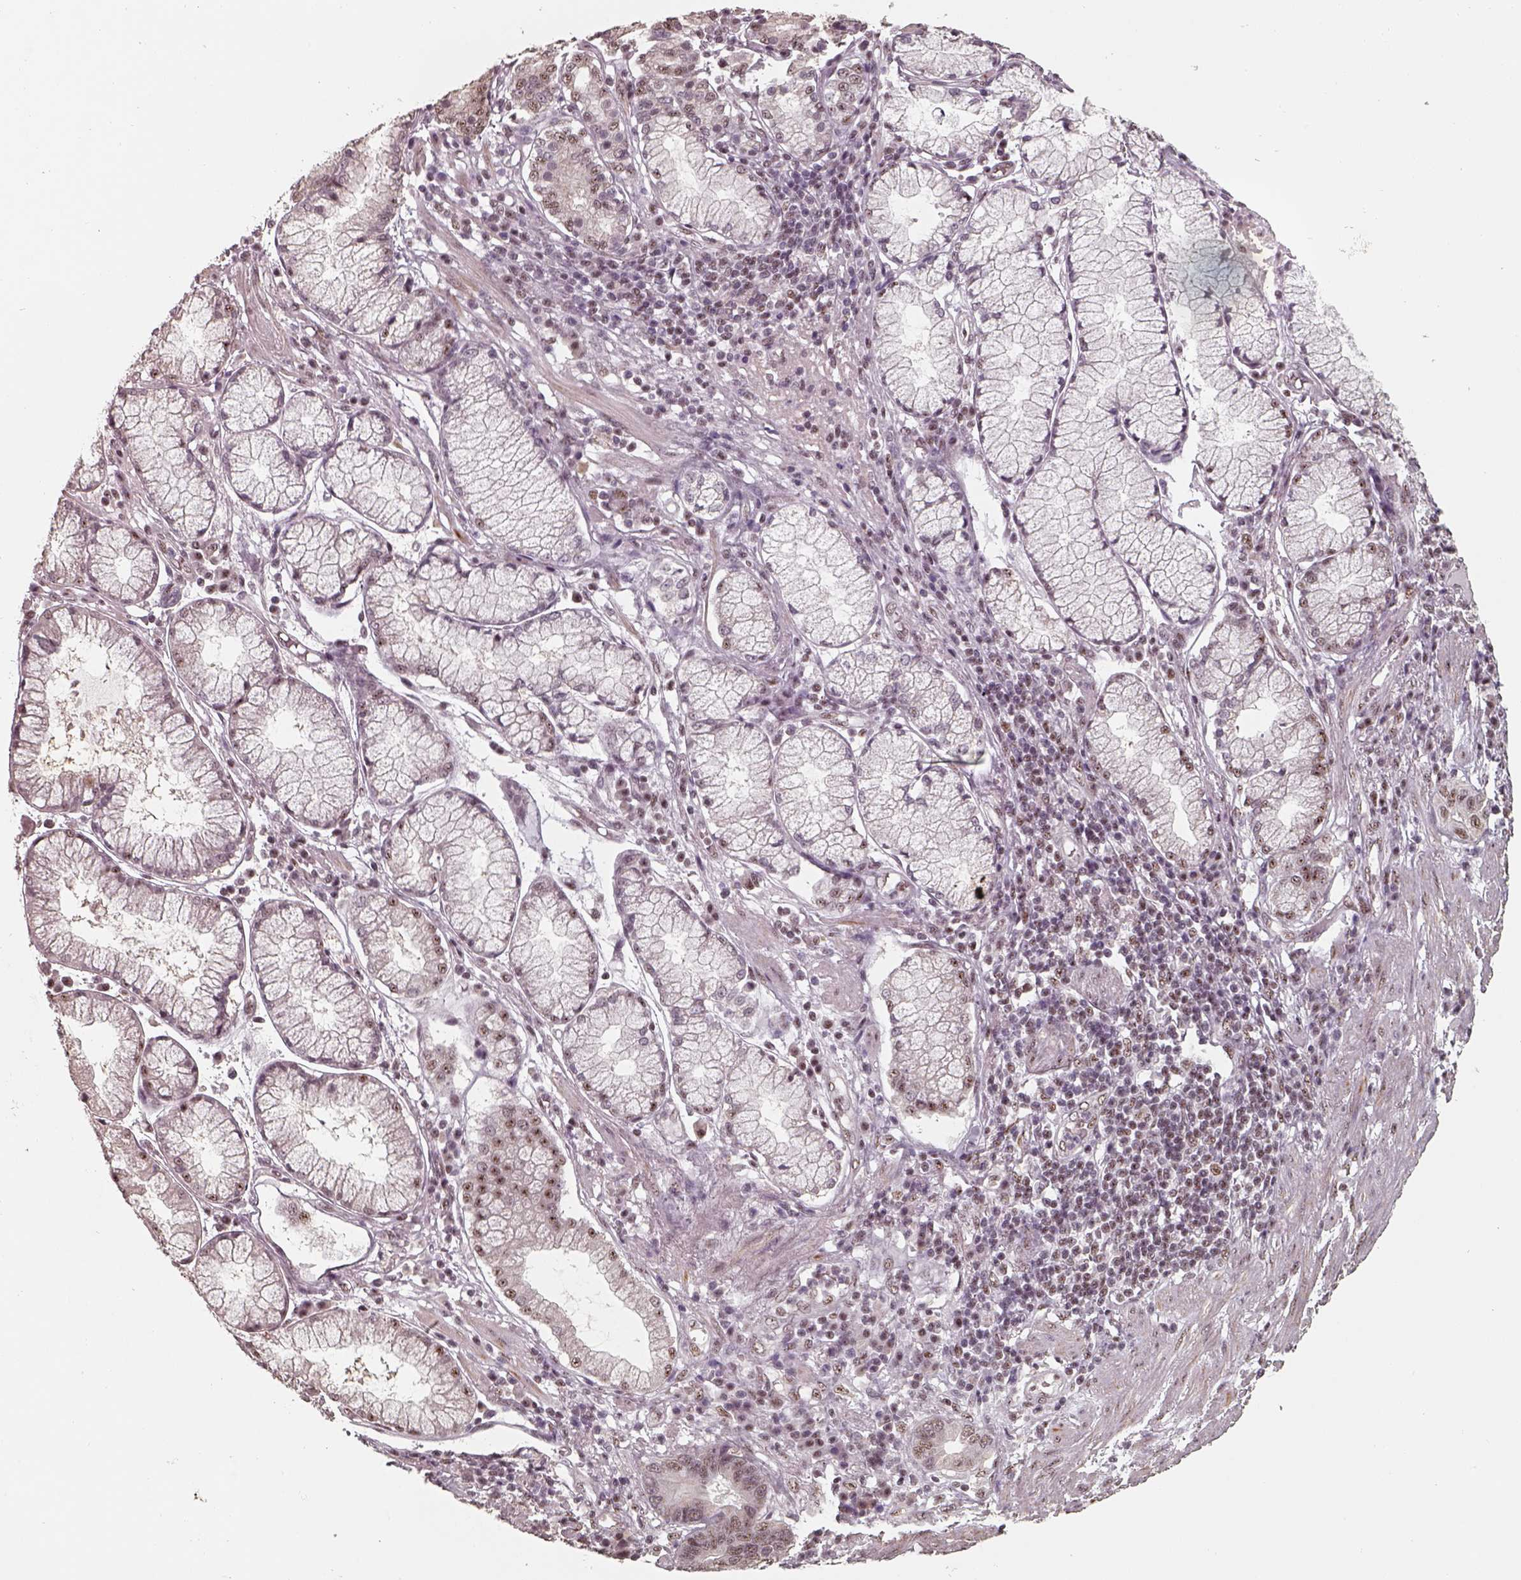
{"staining": {"intensity": "moderate", "quantity": ">75%", "location": "nuclear"}, "tissue": "stomach cancer", "cell_type": "Tumor cells", "image_type": "cancer", "snomed": [{"axis": "morphology", "description": "Adenocarcinoma, NOS"}, {"axis": "topography", "description": "Stomach"}], "caption": "A high-resolution image shows immunohistochemistry (IHC) staining of stomach cancer (adenocarcinoma), which displays moderate nuclear expression in approximately >75% of tumor cells. (Brightfield microscopy of DAB IHC at high magnification).", "gene": "ATXN7L3", "patient": {"sex": "male", "age": 84}}